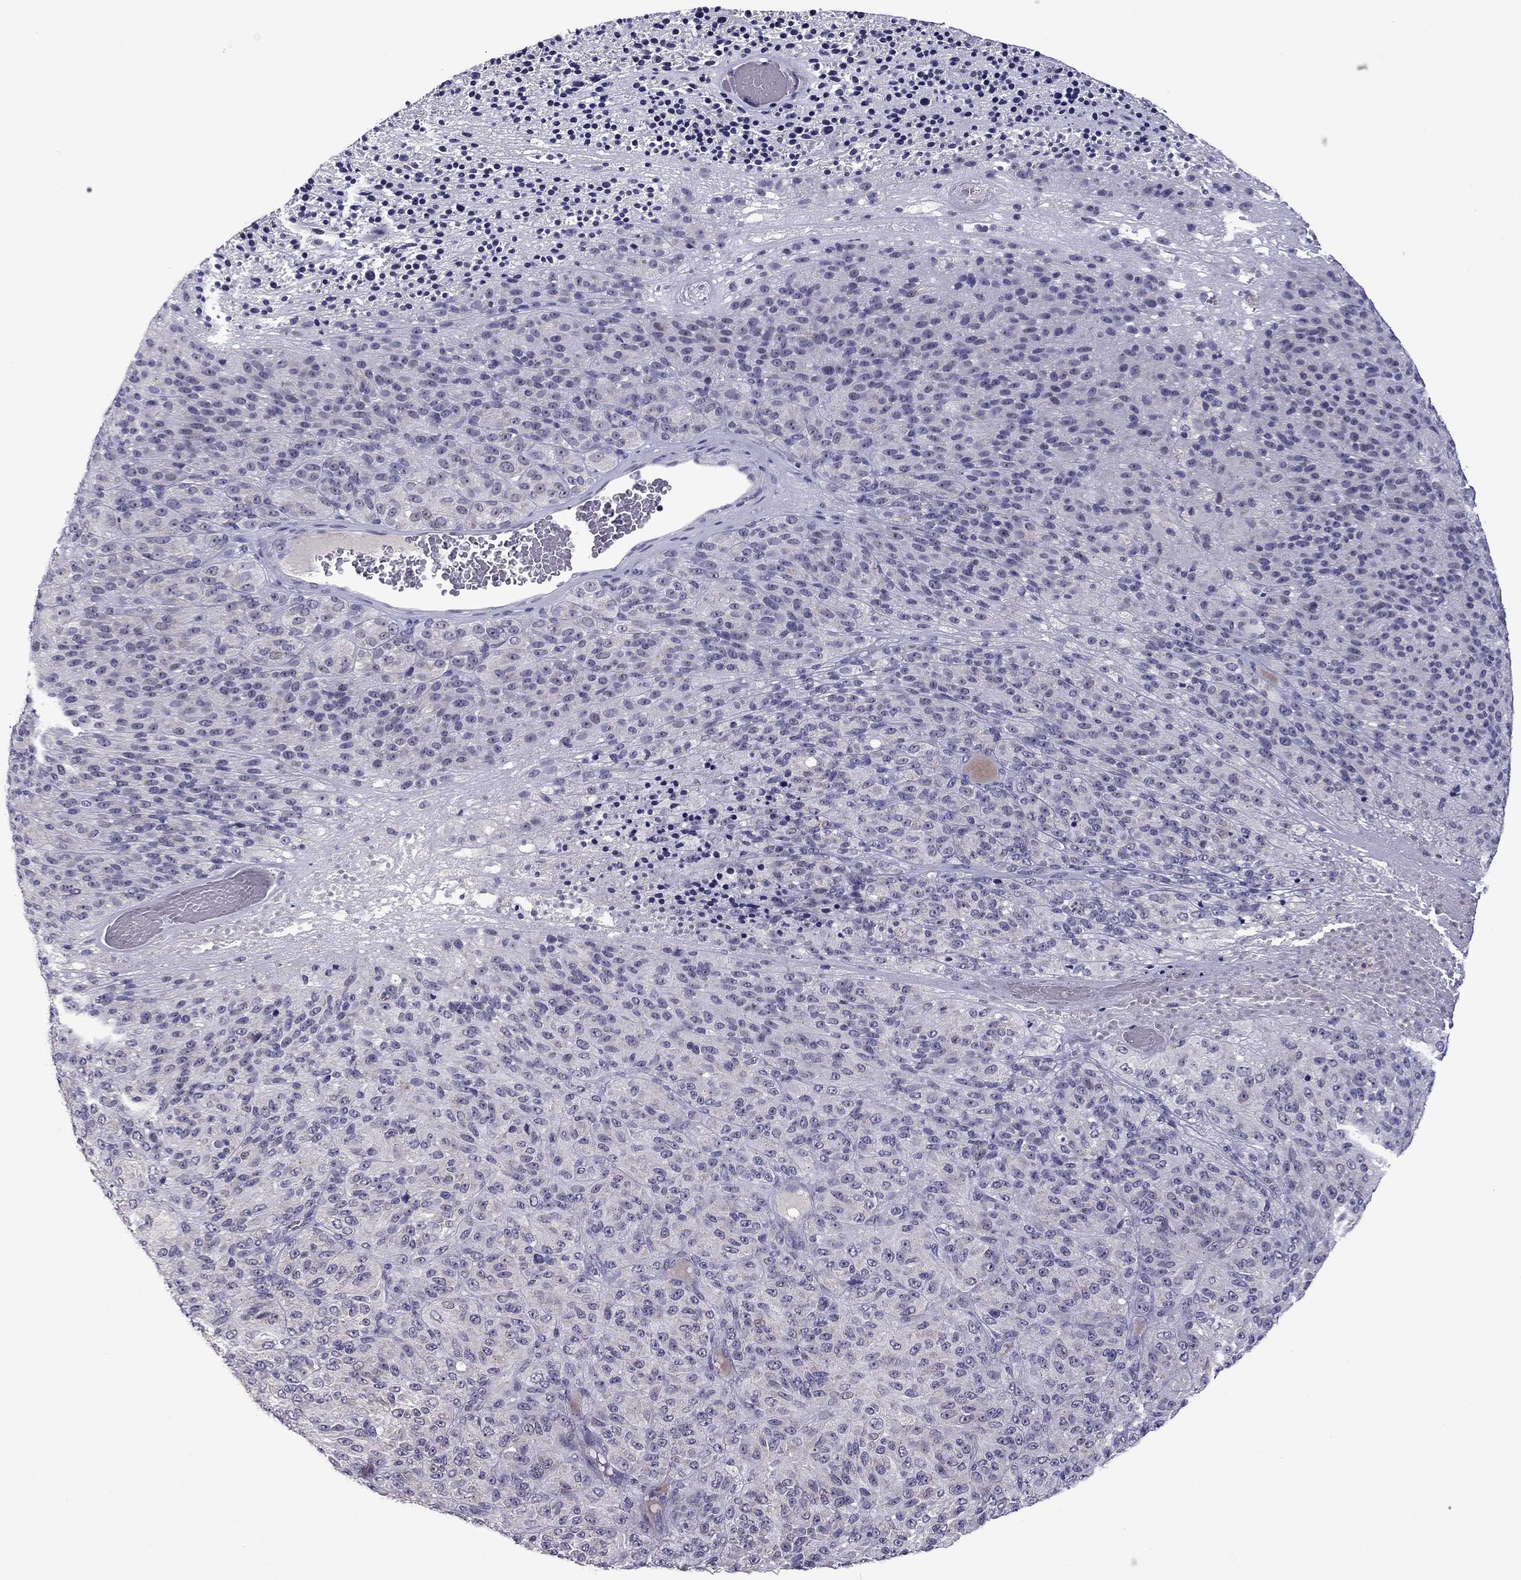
{"staining": {"intensity": "negative", "quantity": "none", "location": "none"}, "tissue": "melanoma", "cell_type": "Tumor cells", "image_type": "cancer", "snomed": [{"axis": "morphology", "description": "Malignant melanoma, Metastatic site"}, {"axis": "topography", "description": "Brain"}], "caption": "Tumor cells show no significant protein positivity in melanoma.", "gene": "MYBPH", "patient": {"sex": "female", "age": 56}}